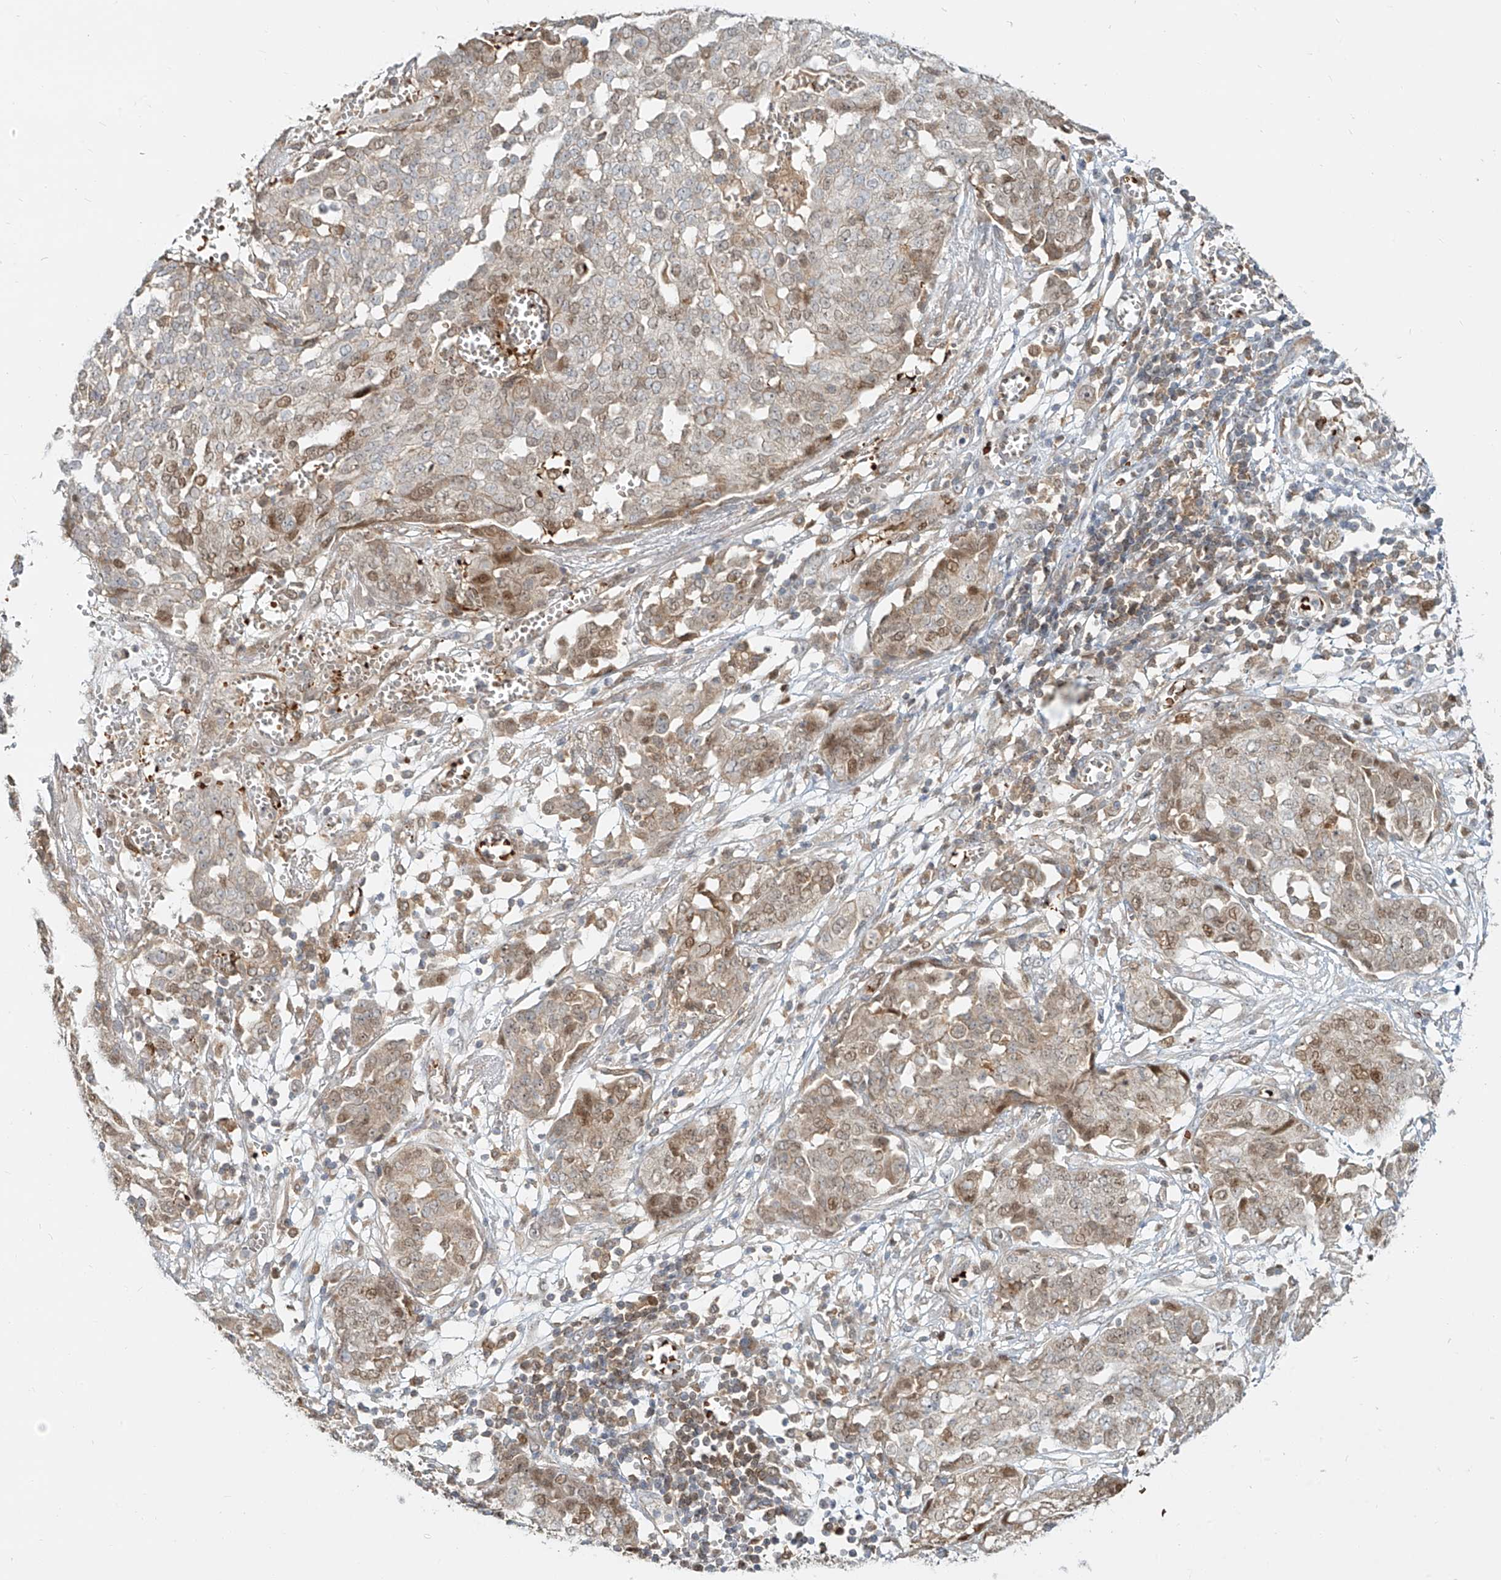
{"staining": {"intensity": "moderate", "quantity": "25%-75%", "location": "nuclear"}, "tissue": "ovarian cancer", "cell_type": "Tumor cells", "image_type": "cancer", "snomed": [{"axis": "morphology", "description": "Cystadenocarcinoma, serous, NOS"}, {"axis": "topography", "description": "Soft tissue"}, {"axis": "topography", "description": "Ovary"}], "caption": "An IHC histopathology image of neoplastic tissue is shown. Protein staining in brown labels moderate nuclear positivity in serous cystadenocarcinoma (ovarian) within tumor cells.", "gene": "FGD2", "patient": {"sex": "female", "age": 57}}